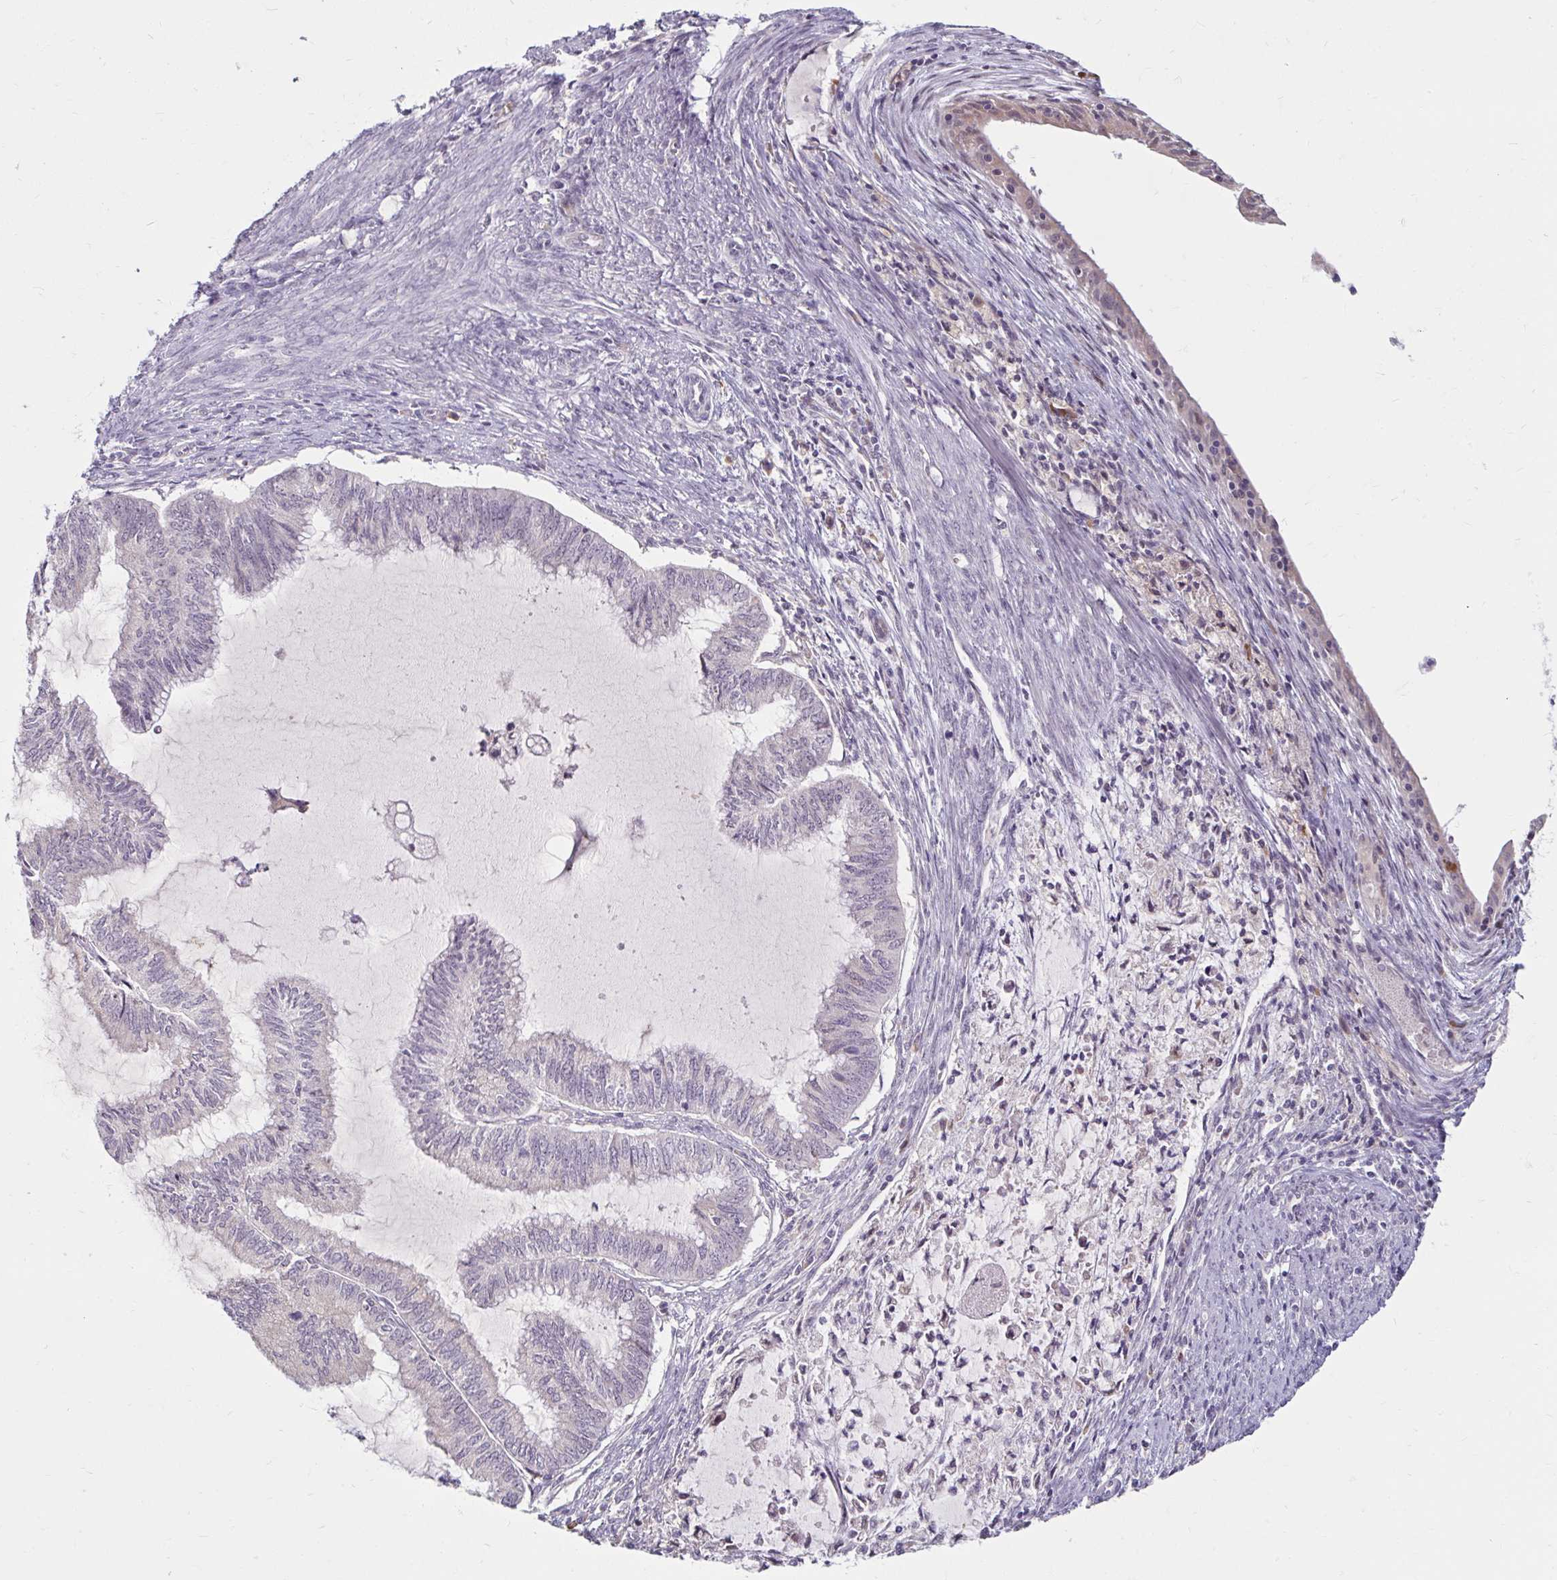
{"staining": {"intensity": "negative", "quantity": "none", "location": "none"}, "tissue": "endometrial cancer", "cell_type": "Tumor cells", "image_type": "cancer", "snomed": [{"axis": "morphology", "description": "Adenocarcinoma, NOS"}, {"axis": "topography", "description": "Endometrium"}], "caption": "High magnification brightfield microscopy of endometrial cancer (adenocarcinoma) stained with DAB (brown) and counterstained with hematoxylin (blue): tumor cells show no significant expression. (Brightfield microscopy of DAB immunohistochemistry (IHC) at high magnification).", "gene": "DDN", "patient": {"sex": "female", "age": 79}}